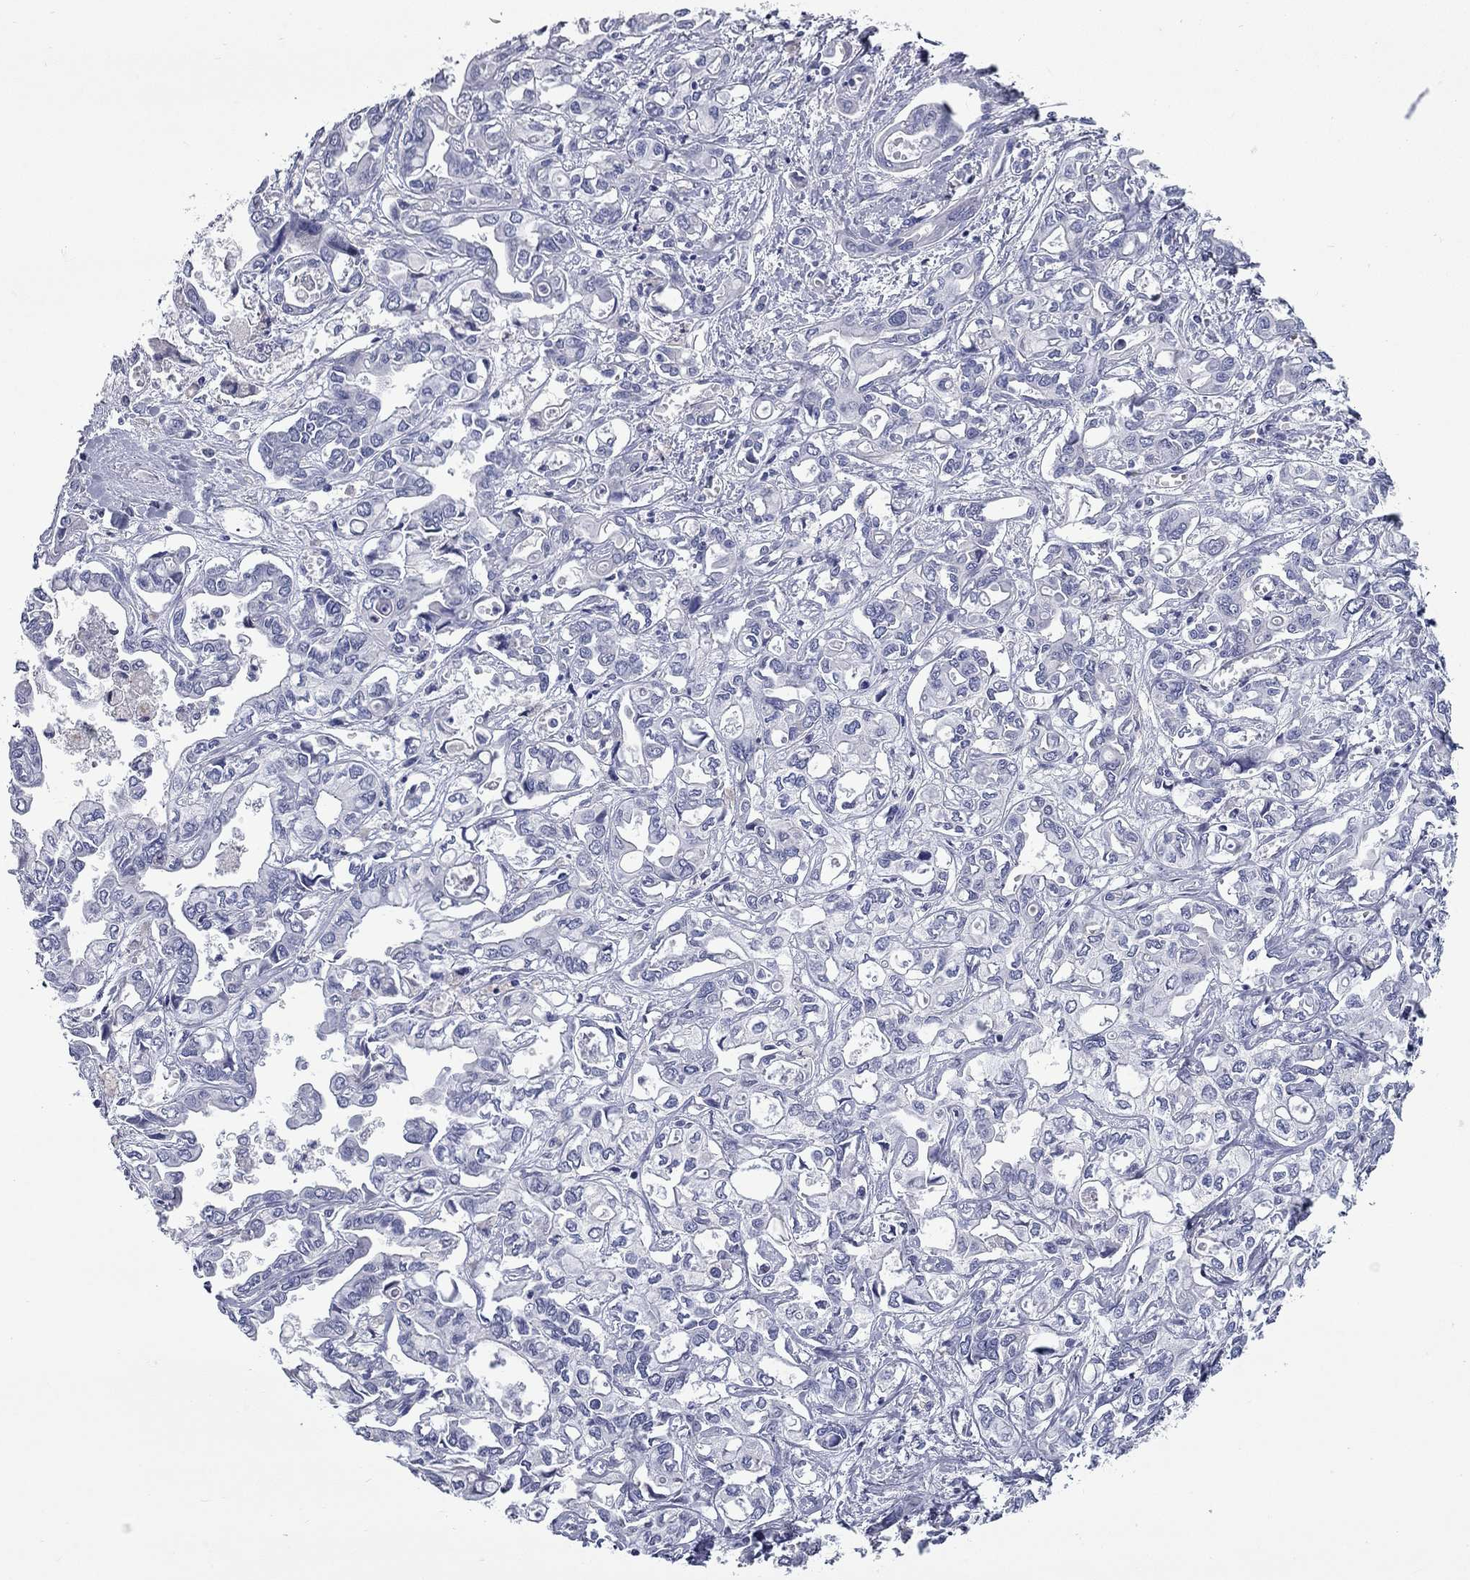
{"staining": {"intensity": "negative", "quantity": "none", "location": "none"}, "tissue": "liver cancer", "cell_type": "Tumor cells", "image_type": "cancer", "snomed": [{"axis": "morphology", "description": "Cholangiocarcinoma"}, {"axis": "topography", "description": "Liver"}], "caption": "There is no significant staining in tumor cells of liver cancer (cholangiocarcinoma).", "gene": "UNC119B", "patient": {"sex": "female", "age": 64}}